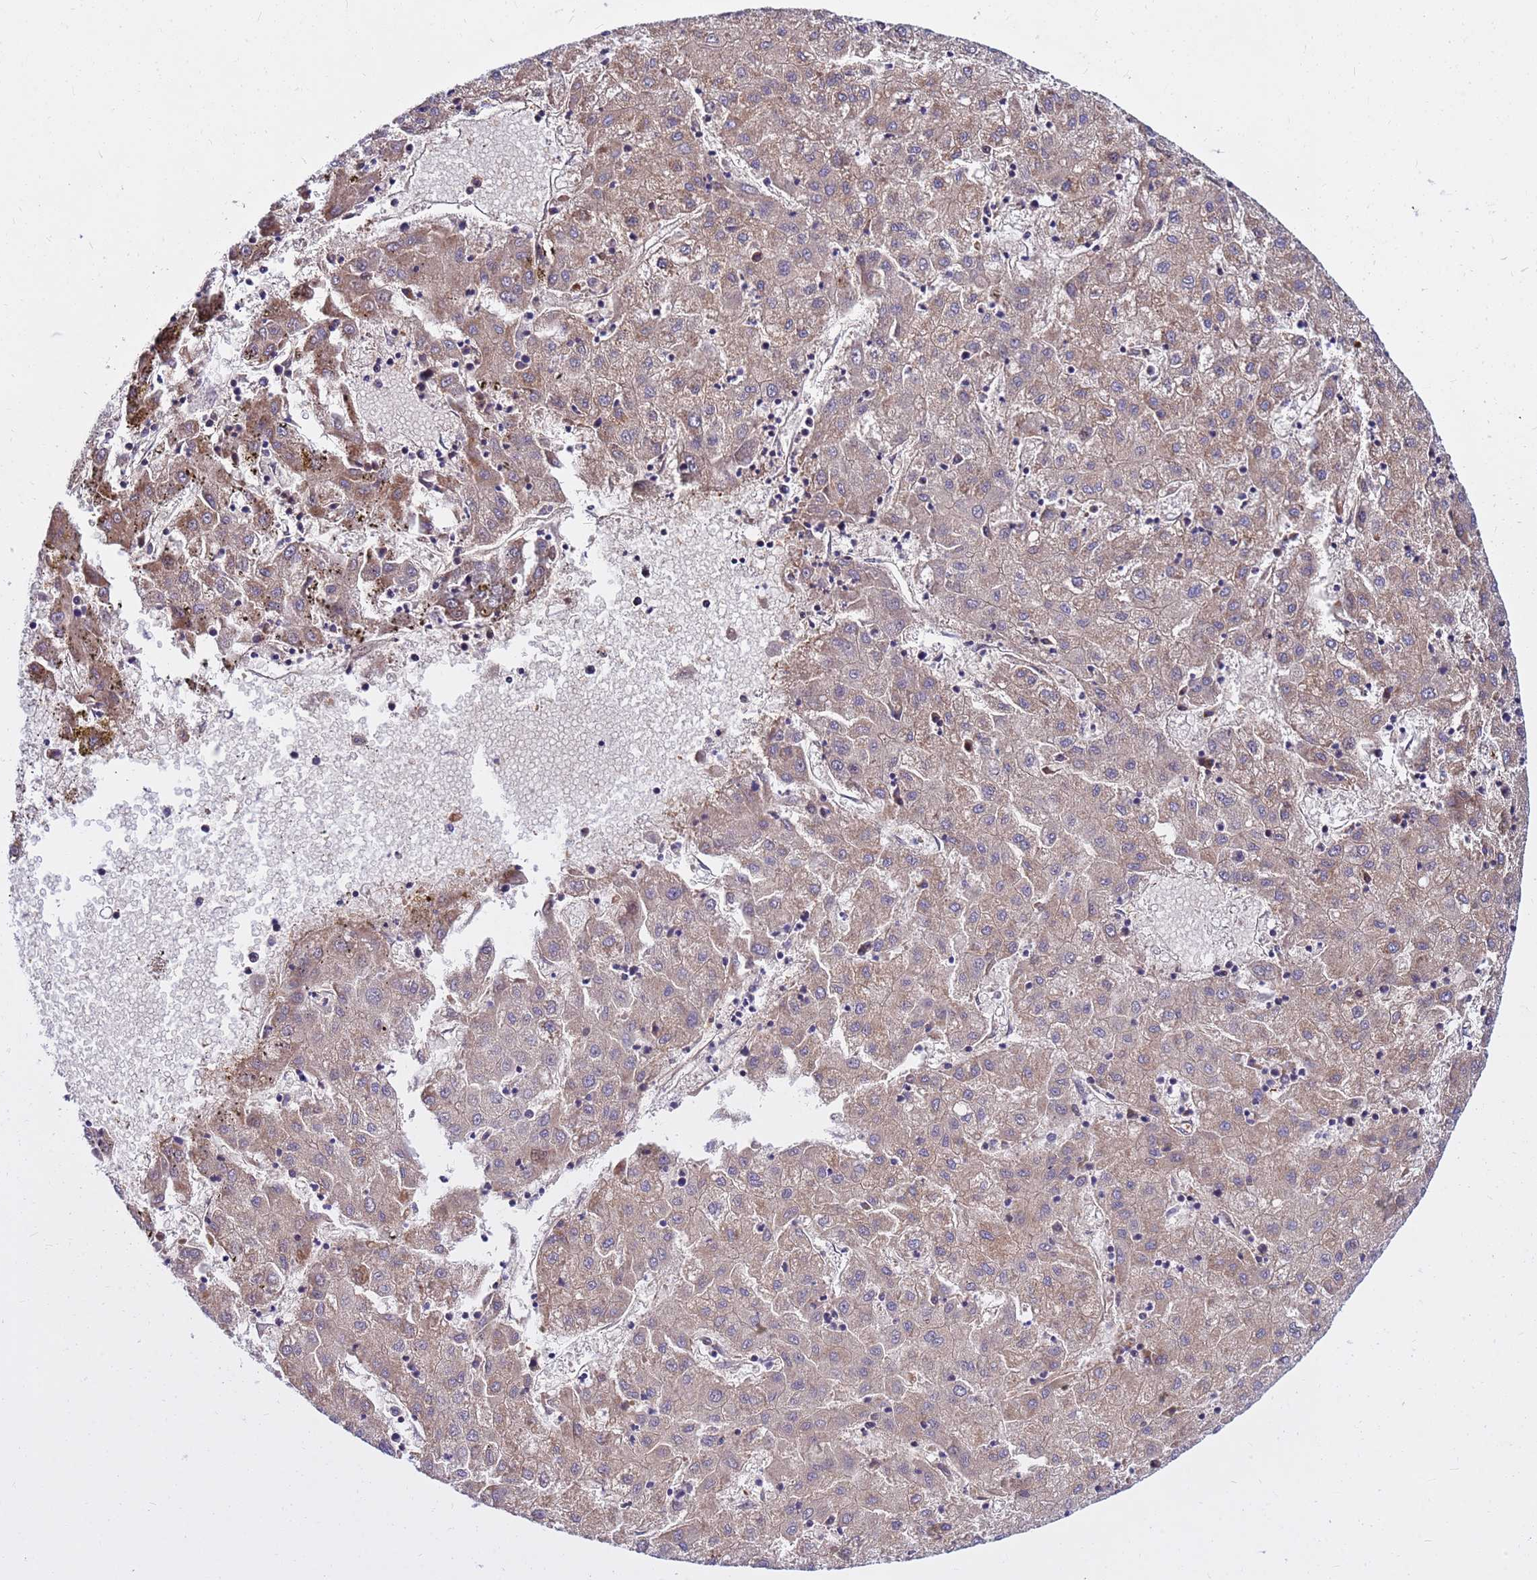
{"staining": {"intensity": "weak", "quantity": ">75%", "location": "cytoplasmic/membranous"}, "tissue": "liver cancer", "cell_type": "Tumor cells", "image_type": "cancer", "snomed": [{"axis": "morphology", "description": "Carcinoma, Hepatocellular, NOS"}, {"axis": "topography", "description": "Liver"}], "caption": "Human liver hepatocellular carcinoma stained with a brown dye exhibits weak cytoplasmic/membranous positive staining in approximately >75% of tumor cells.", "gene": "CRHBP", "patient": {"sex": "male", "age": 72}}